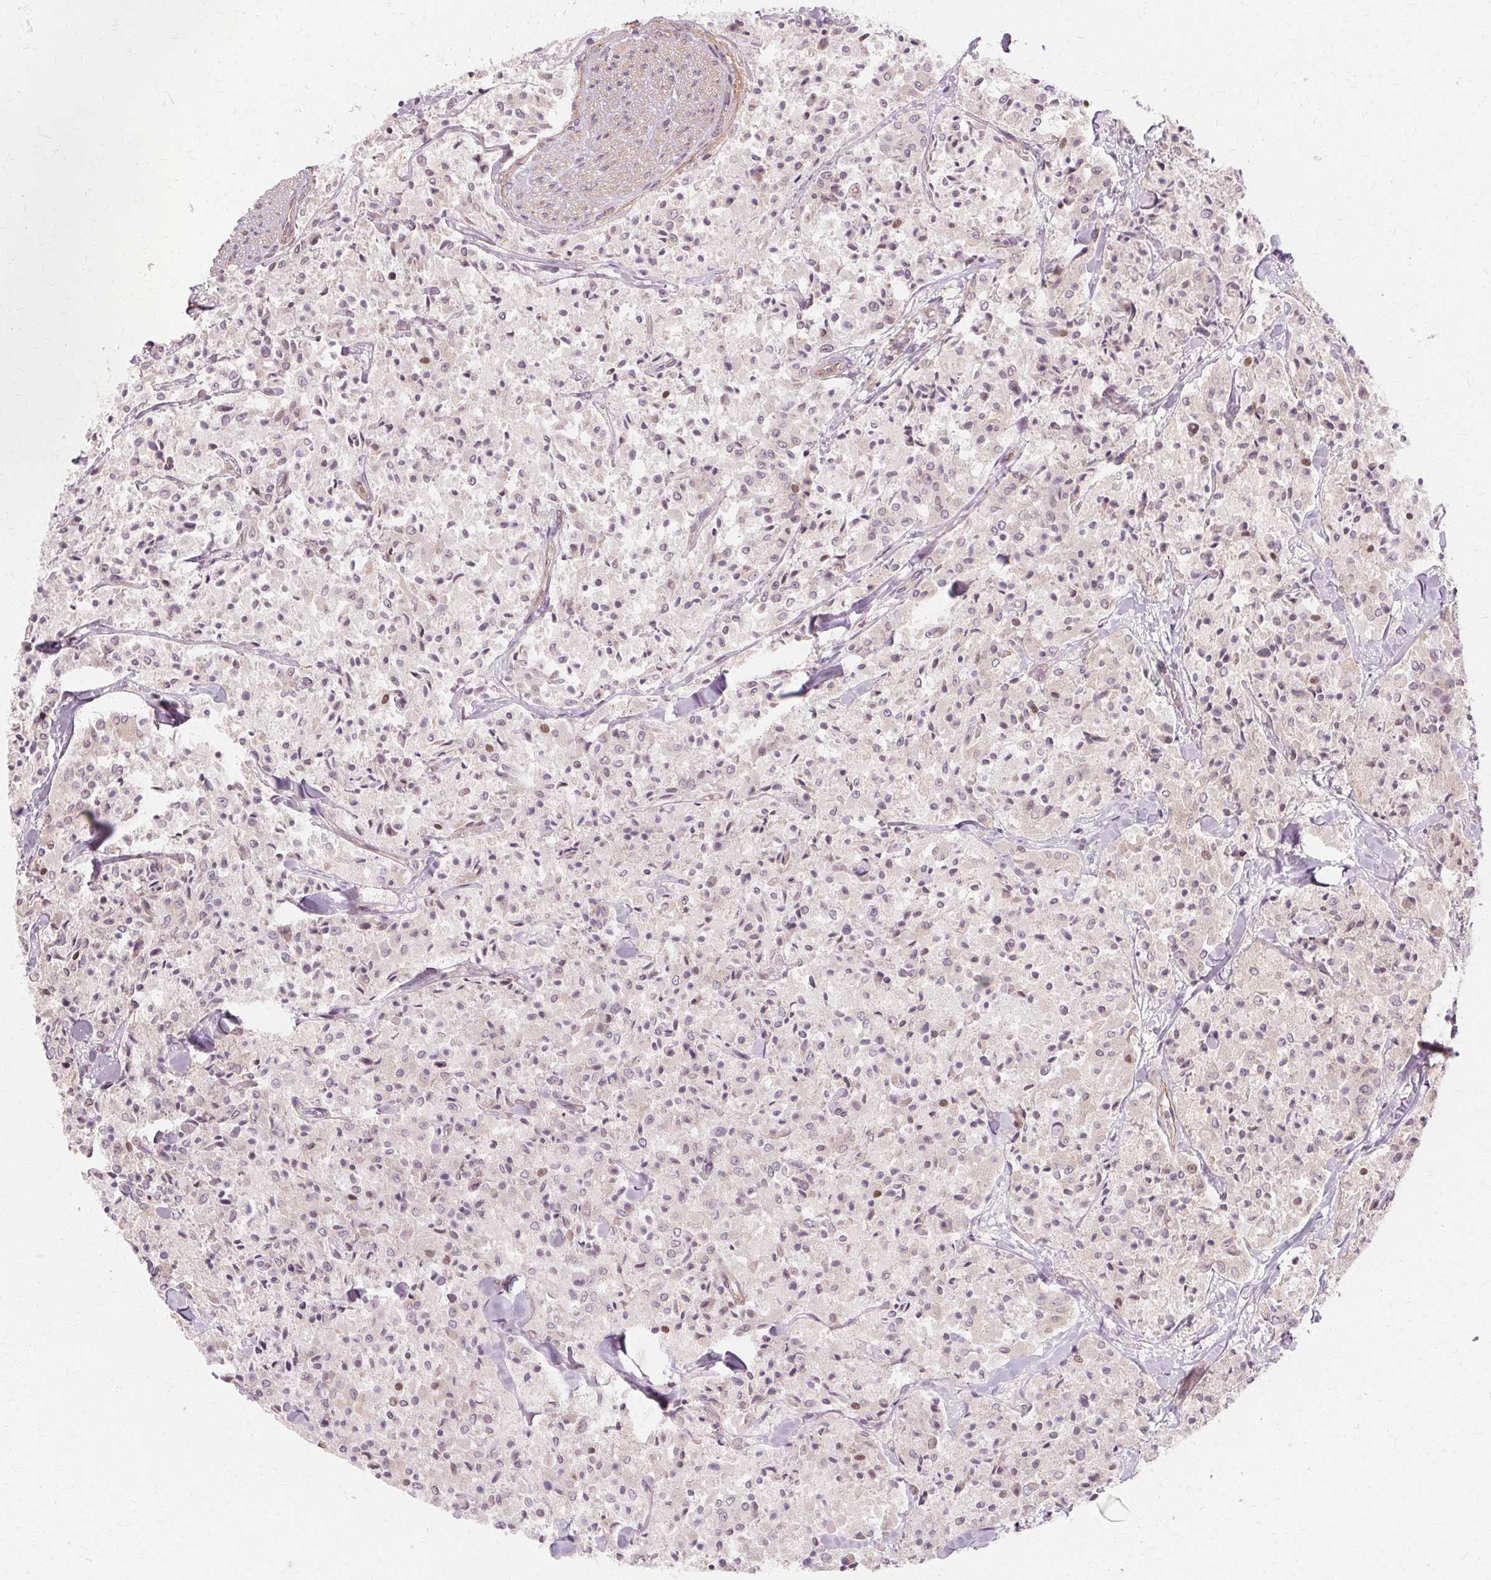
{"staining": {"intensity": "weak", "quantity": "<25%", "location": "cytoplasmic/membranous,nuclear"}, "tissue": "carcinoid", "cell_type": "Tumor cells", "image_type": "cancer", "snomed": [{"axis": "morphology", "description": "Carcinoid, malignant, NOS"}, {"axis": "topography", "description": "Lung"}], "caption": "A histopathology image of human carcinoid is negative for staining in tumor cells.", "gene": "USP8", "patient": {"sex": "male", "age": 71}}